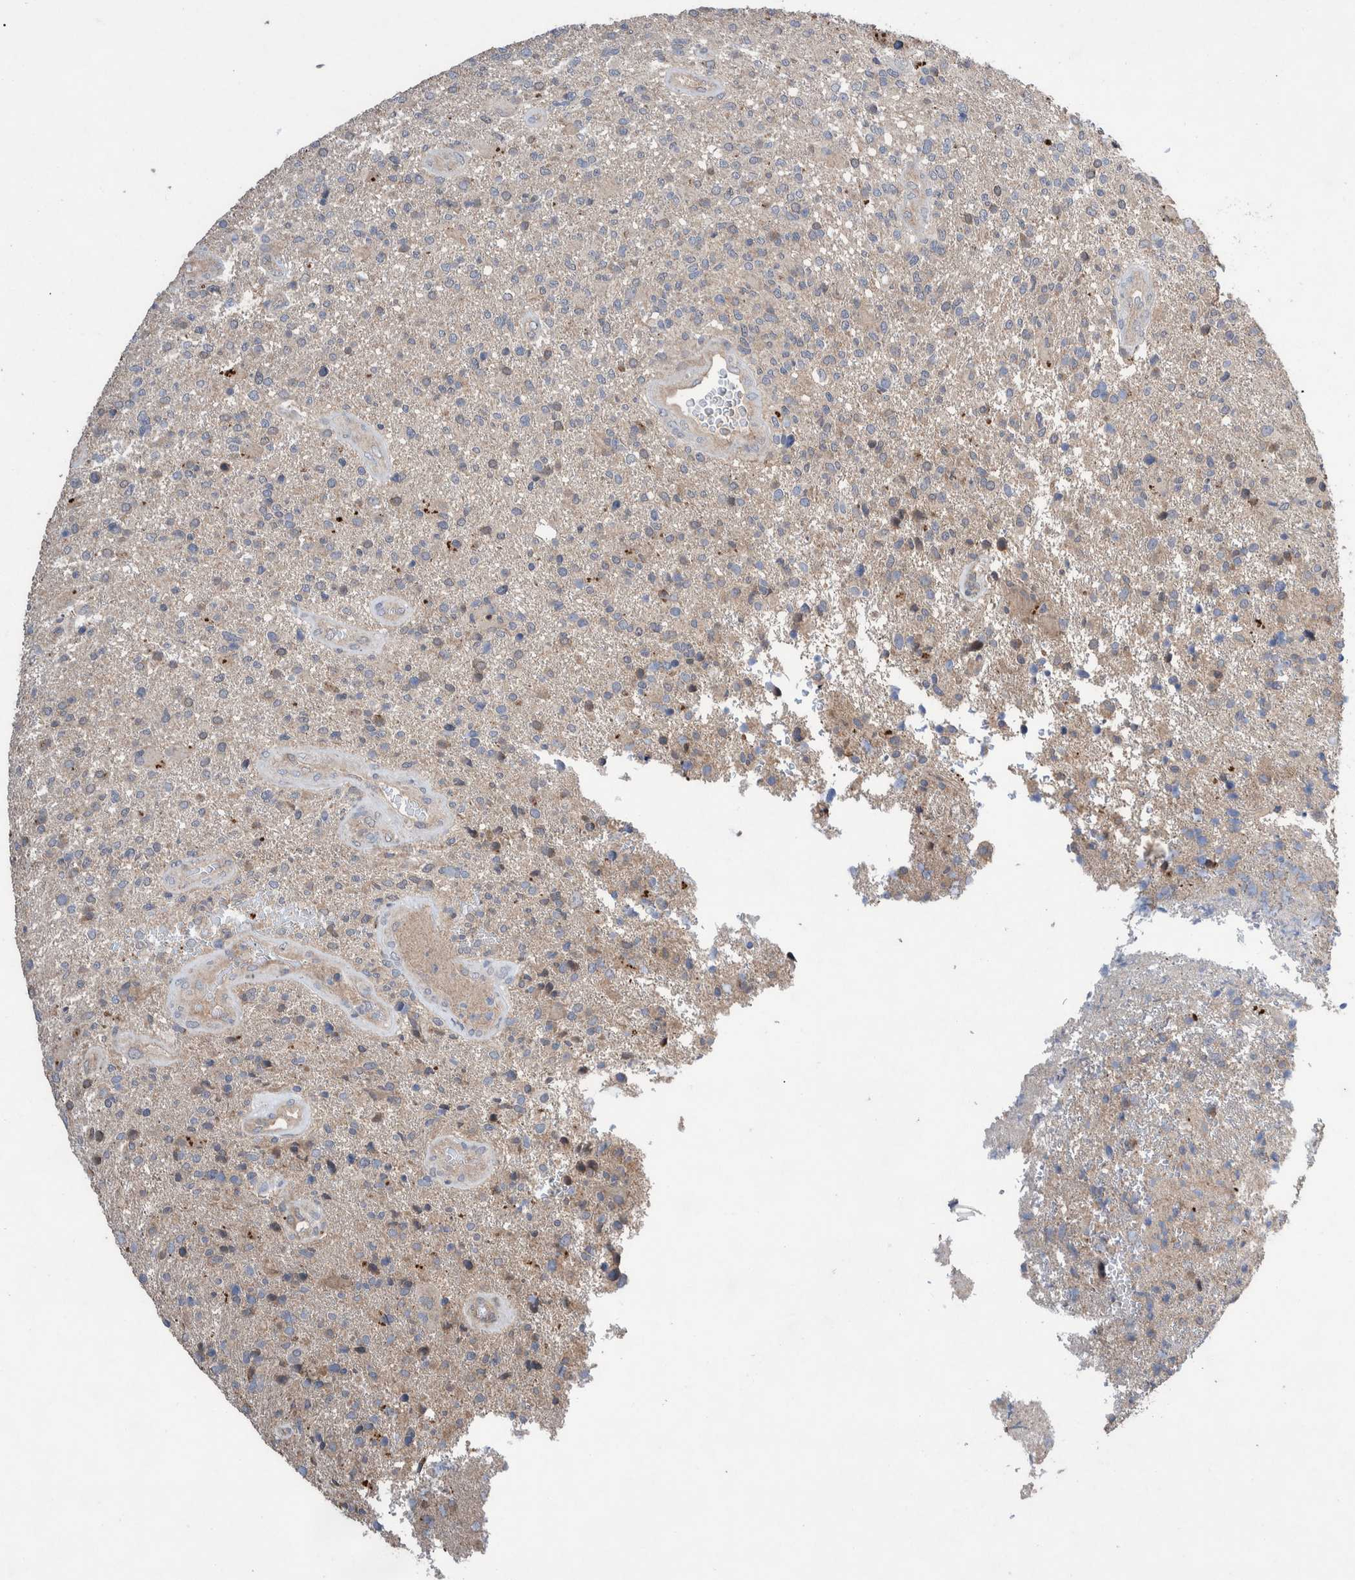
{"staining": {"intensity": "weak", "quantity": "<25%", "location": "cytoplasmic/membranous"}, "tissue": "glioma", "cell_type": "Tumor cells", "image_type": "cancer", "snomed": [{"axis": "morphology", "description": "Glioma, malignant, High grade"}, {"axis": "topography", "description": "Brain"}], "caption": "This micrograph is of malignant high-grade glioma stained with immunohistochemistry (IHC) to label a protein in brown with the nuclei are counter-stained blue. There is no expression in tumor cells. The staining was performed using DAB (3,3'-diaminobenzidine) to visualize the protein expression in brown, while the nuclei were stained in blue with hematoxylin (Magnification: 20x).", "gene": "PLPBP", "patient": {"sex": "male", "age": 72}}